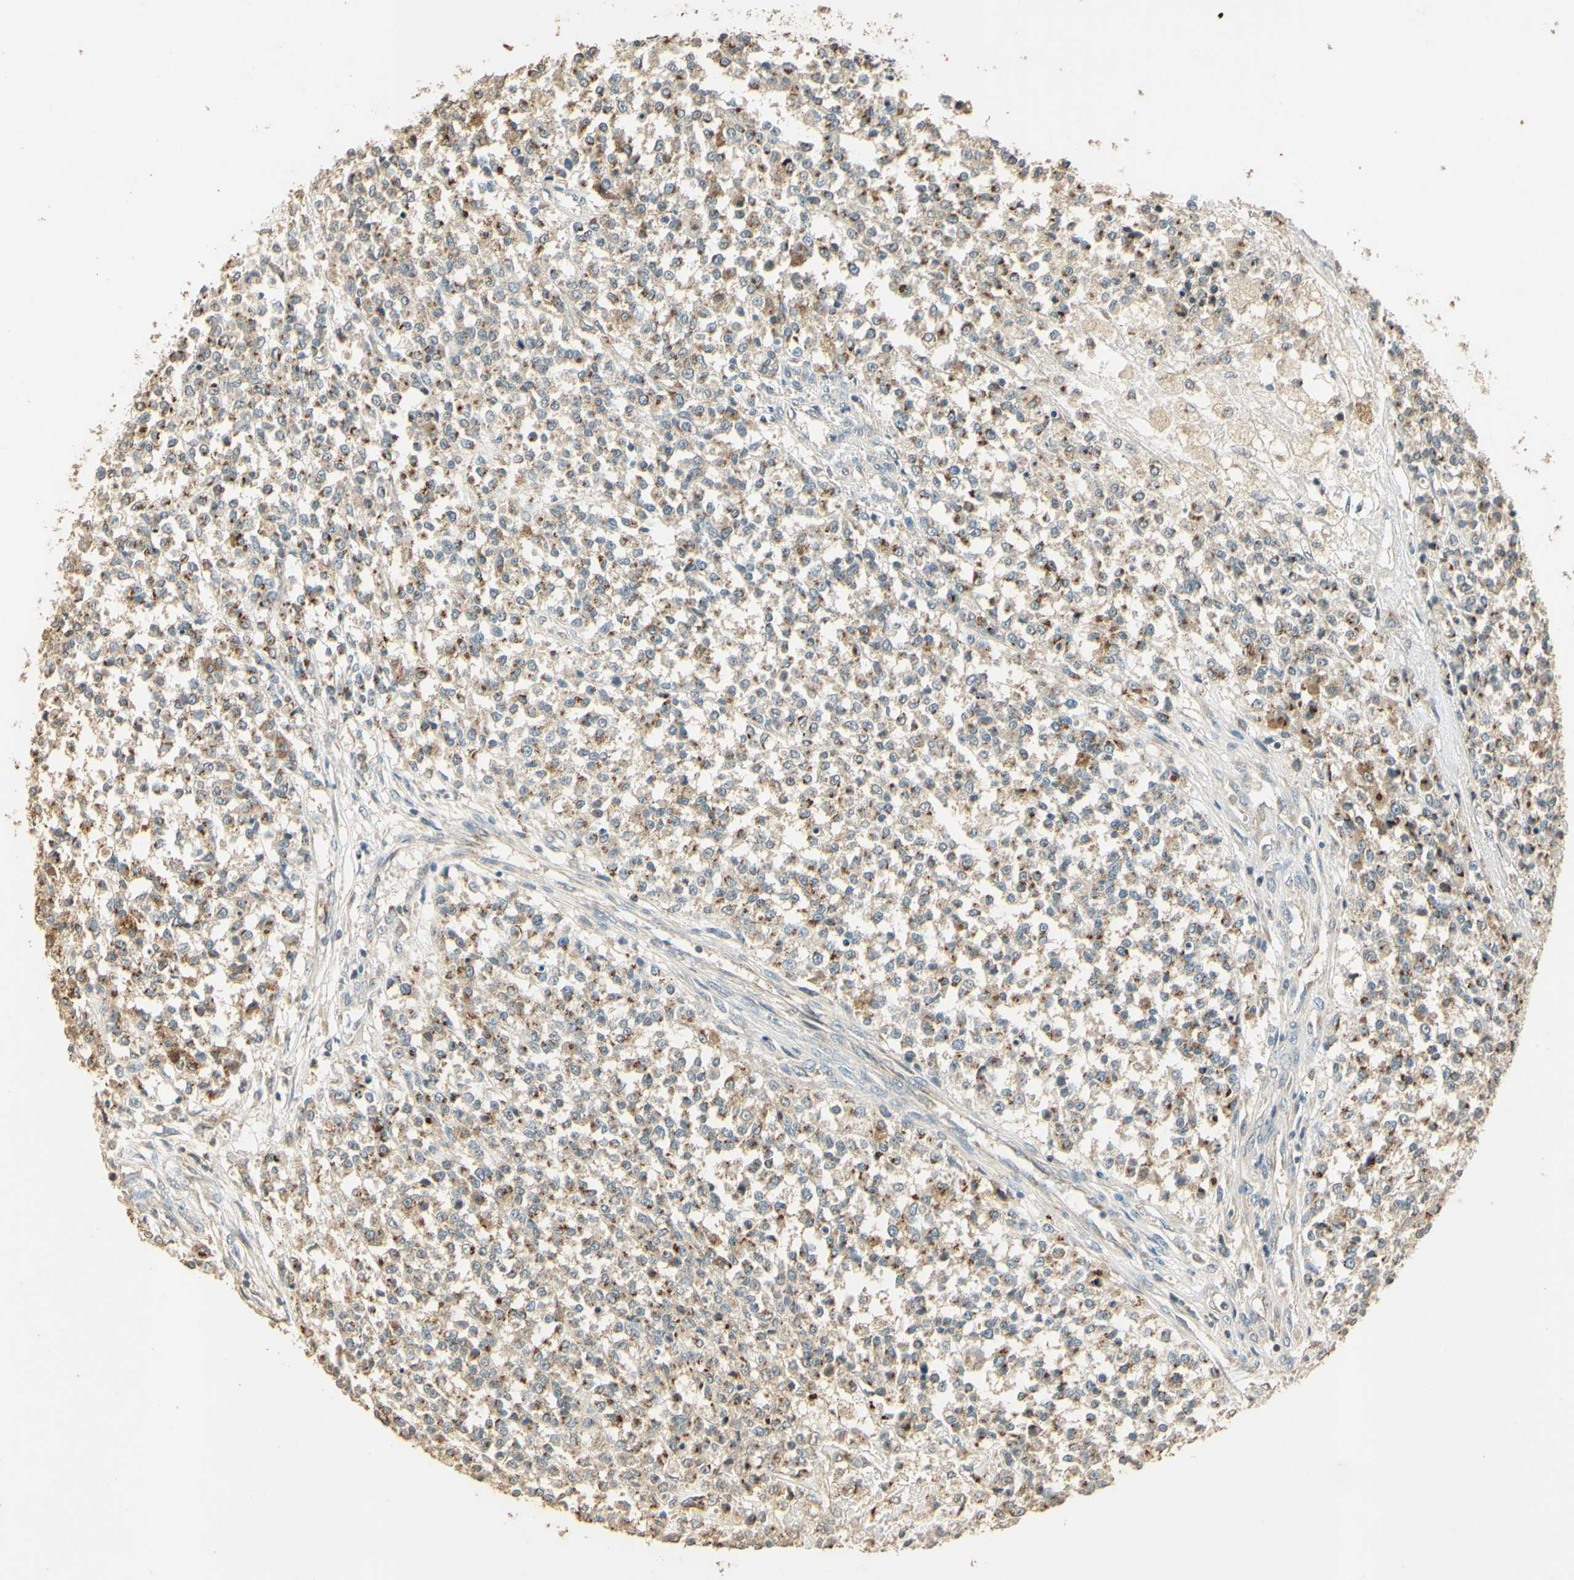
{"staining": {"intensity": "moderate", "quantity": "25%-75%", "location": "cytoplasmic/membranous"}, "tissue": "testis cancer", "cell_type": "Tumor cells", "image_type": "cancer", "snomed": [{"axis": "morphology", "description": "Seminoma, NOS"}, {"axis": "topography", "description": "Testis"}], "caption": "Immunohistochemistry (IHC) (DAB (3,3'-diaminobenzidine)) staining of human testis cancer (seminoma) reveals moderate cytoplasmic/membranous protein expression in about 25%-75% of tumor cells.", "gene": "UXS1", "patient": {"sex": "male", "age": 59}}